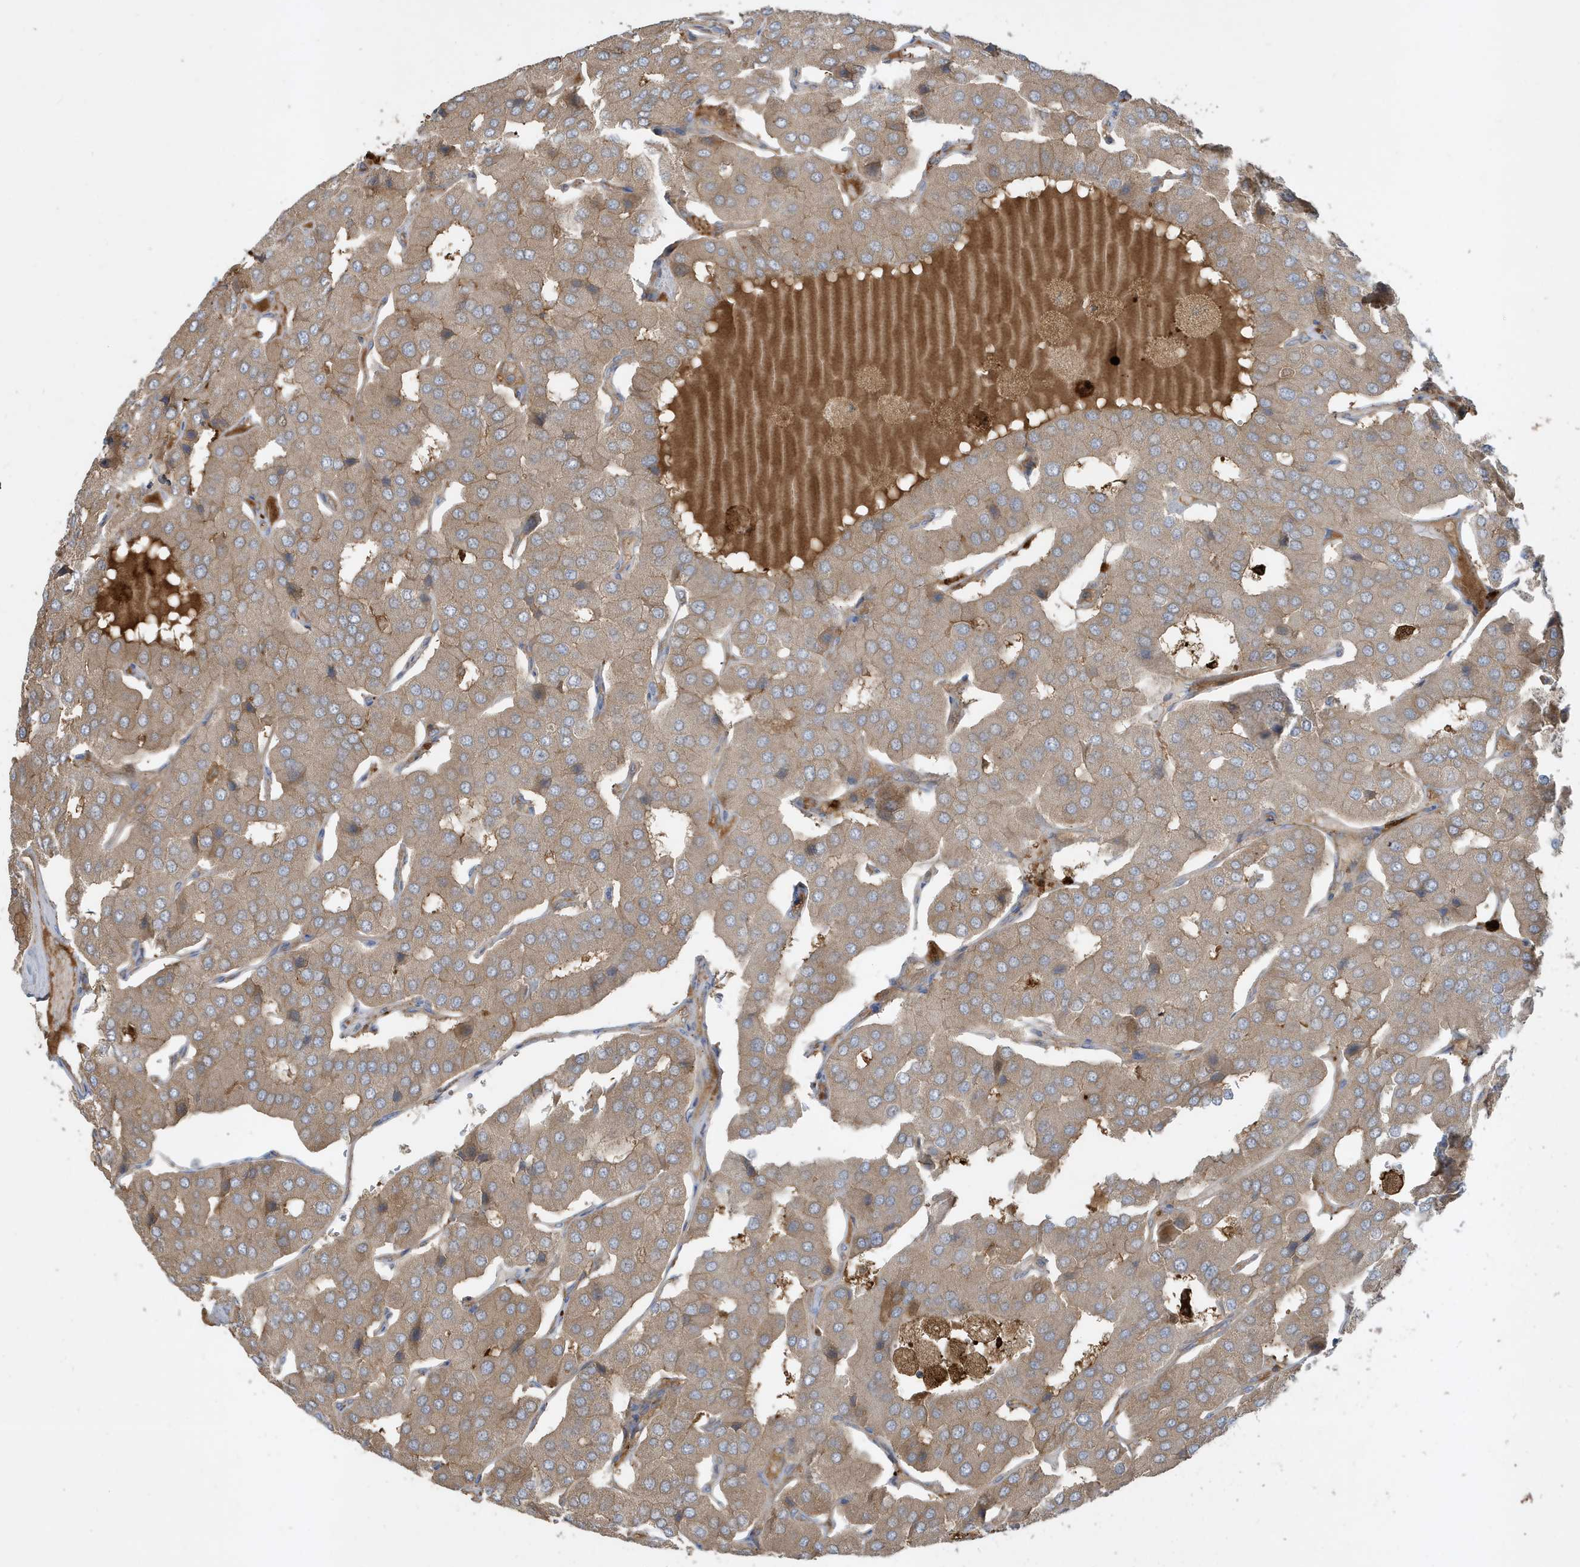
{"staining": {"intensity": "weak", "quantity": "25%-75%", "location": "cytoplasmic/membranous"}, "tissue": "parathyroid gland", "cell_type": "Glandular cells", "image_type": "normal", "snomed": [{"axis": "morphology", "description": "Normal tissue, NOS"}, {"axis": "morphology", "description": "Adenoma, NOS"}, {"axis": "topography", "description": "Parathyroid gland"}], "caption": "Immunohistochemistry (DAB (3,3'-diaminobenzidine)) staining of unremarkable parathyroid gland exhibits weak cytoplasmic/membranous protein staining in approximately 25%-75% of glandular cells. Using DAB (3,3'-diaminobenzidine) (brown) and hematoxylin (blue) stains, captured at high magnification using brightfield microscopy.", "gene": "ABTB1", "patient": {"sex": "female", "age": 86}}